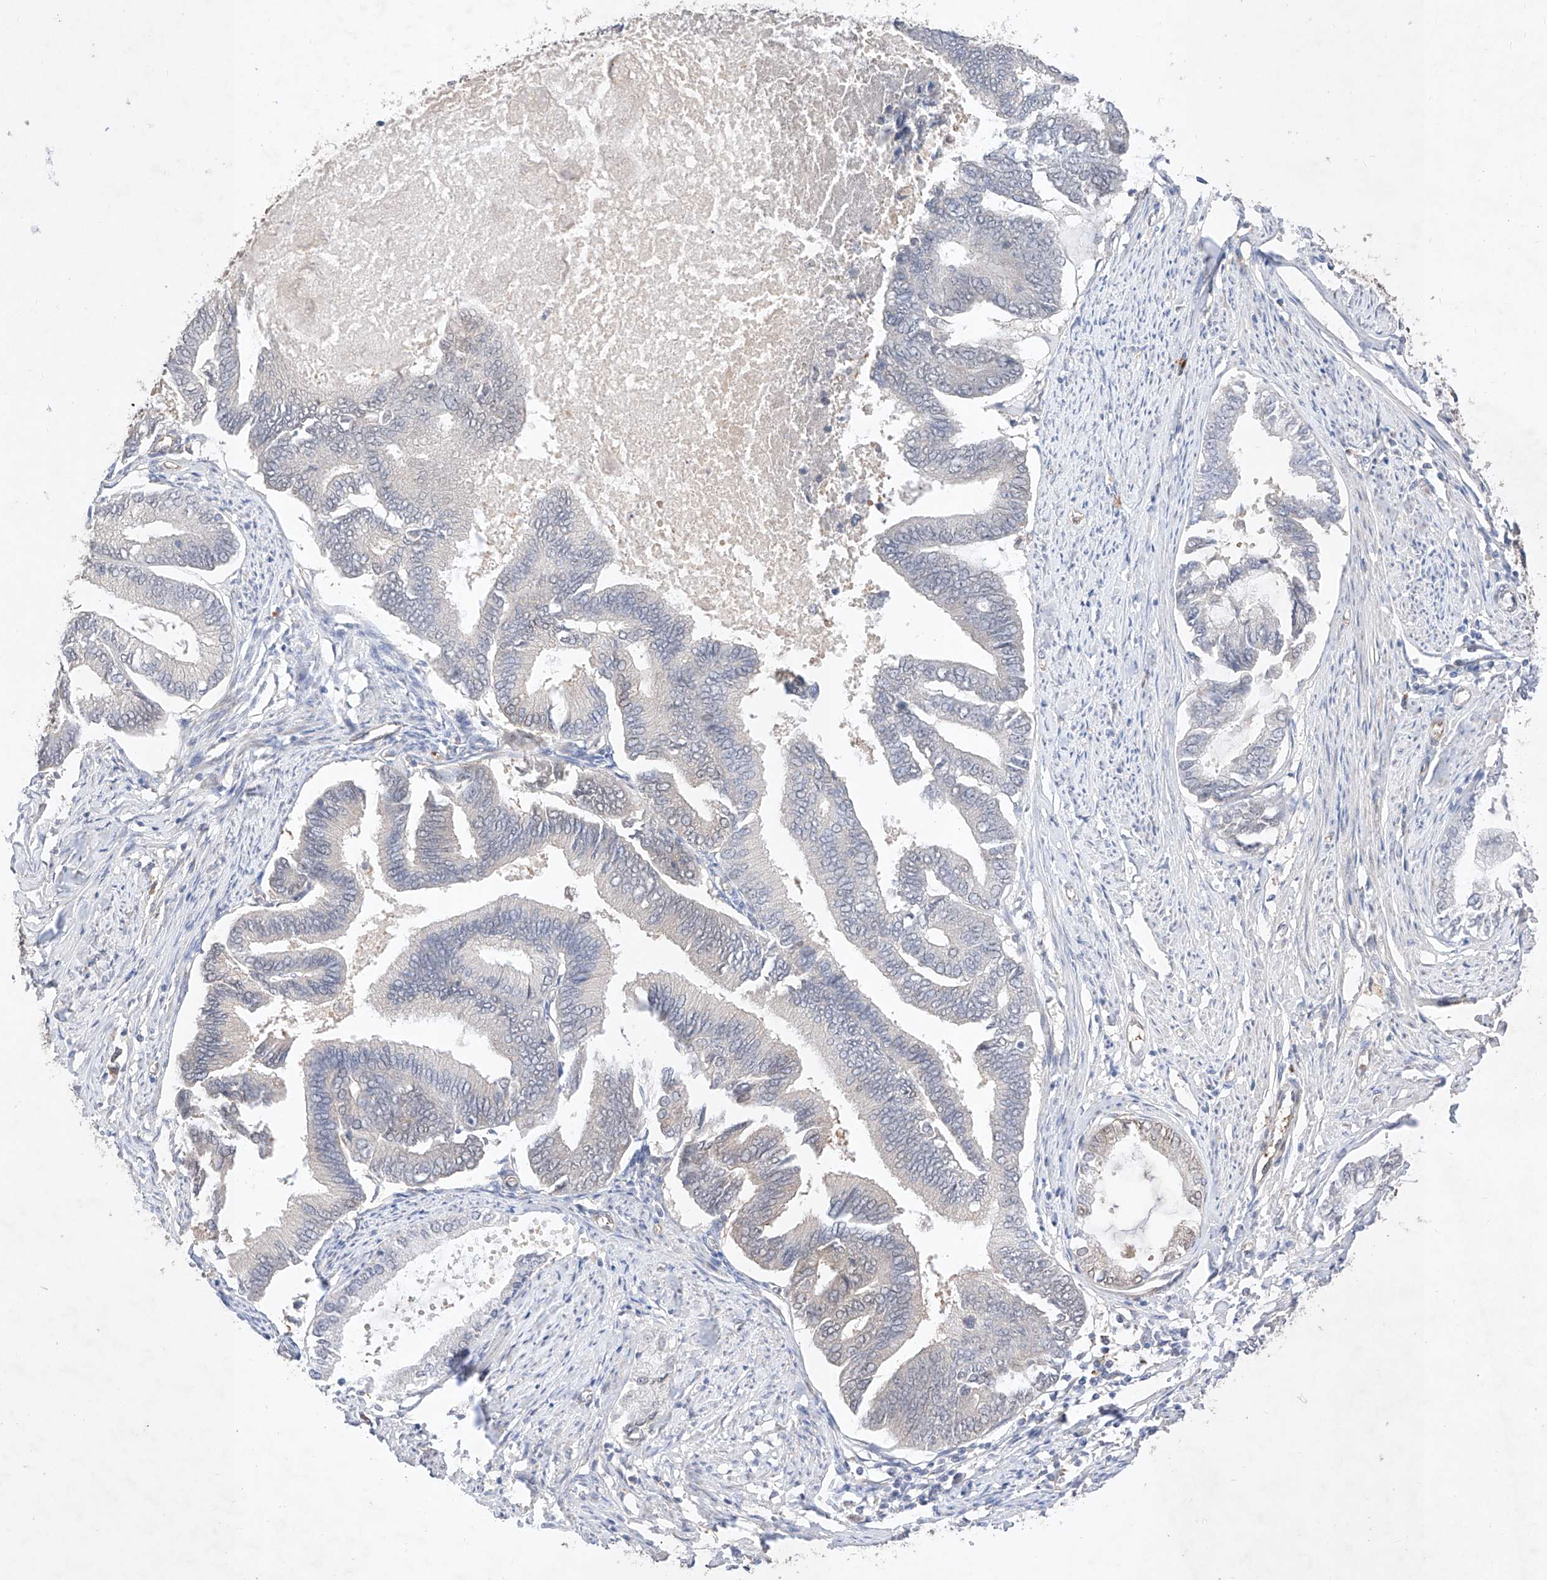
{"staining": {"intensity": "negative", "quantity": "none", "location": "none"}, "tissue": "endometrial cancer", "cell_type": "Tumor cells", "image_type": "cancer", "snomed": [{"axis": "morphology", "description": "Adenocarcinoma, NOS"}, {"axis": "topography", "description": "Endometrium"}], "caption": "IHC photomicrograph of neoplastic tissue: human endometrial cancer (adenocarcinoma) stained with DAB shows no significant protein positivity in tumor cells.", "gene": "ZNF124", "patient": {"sex": "female", "age": 86}}